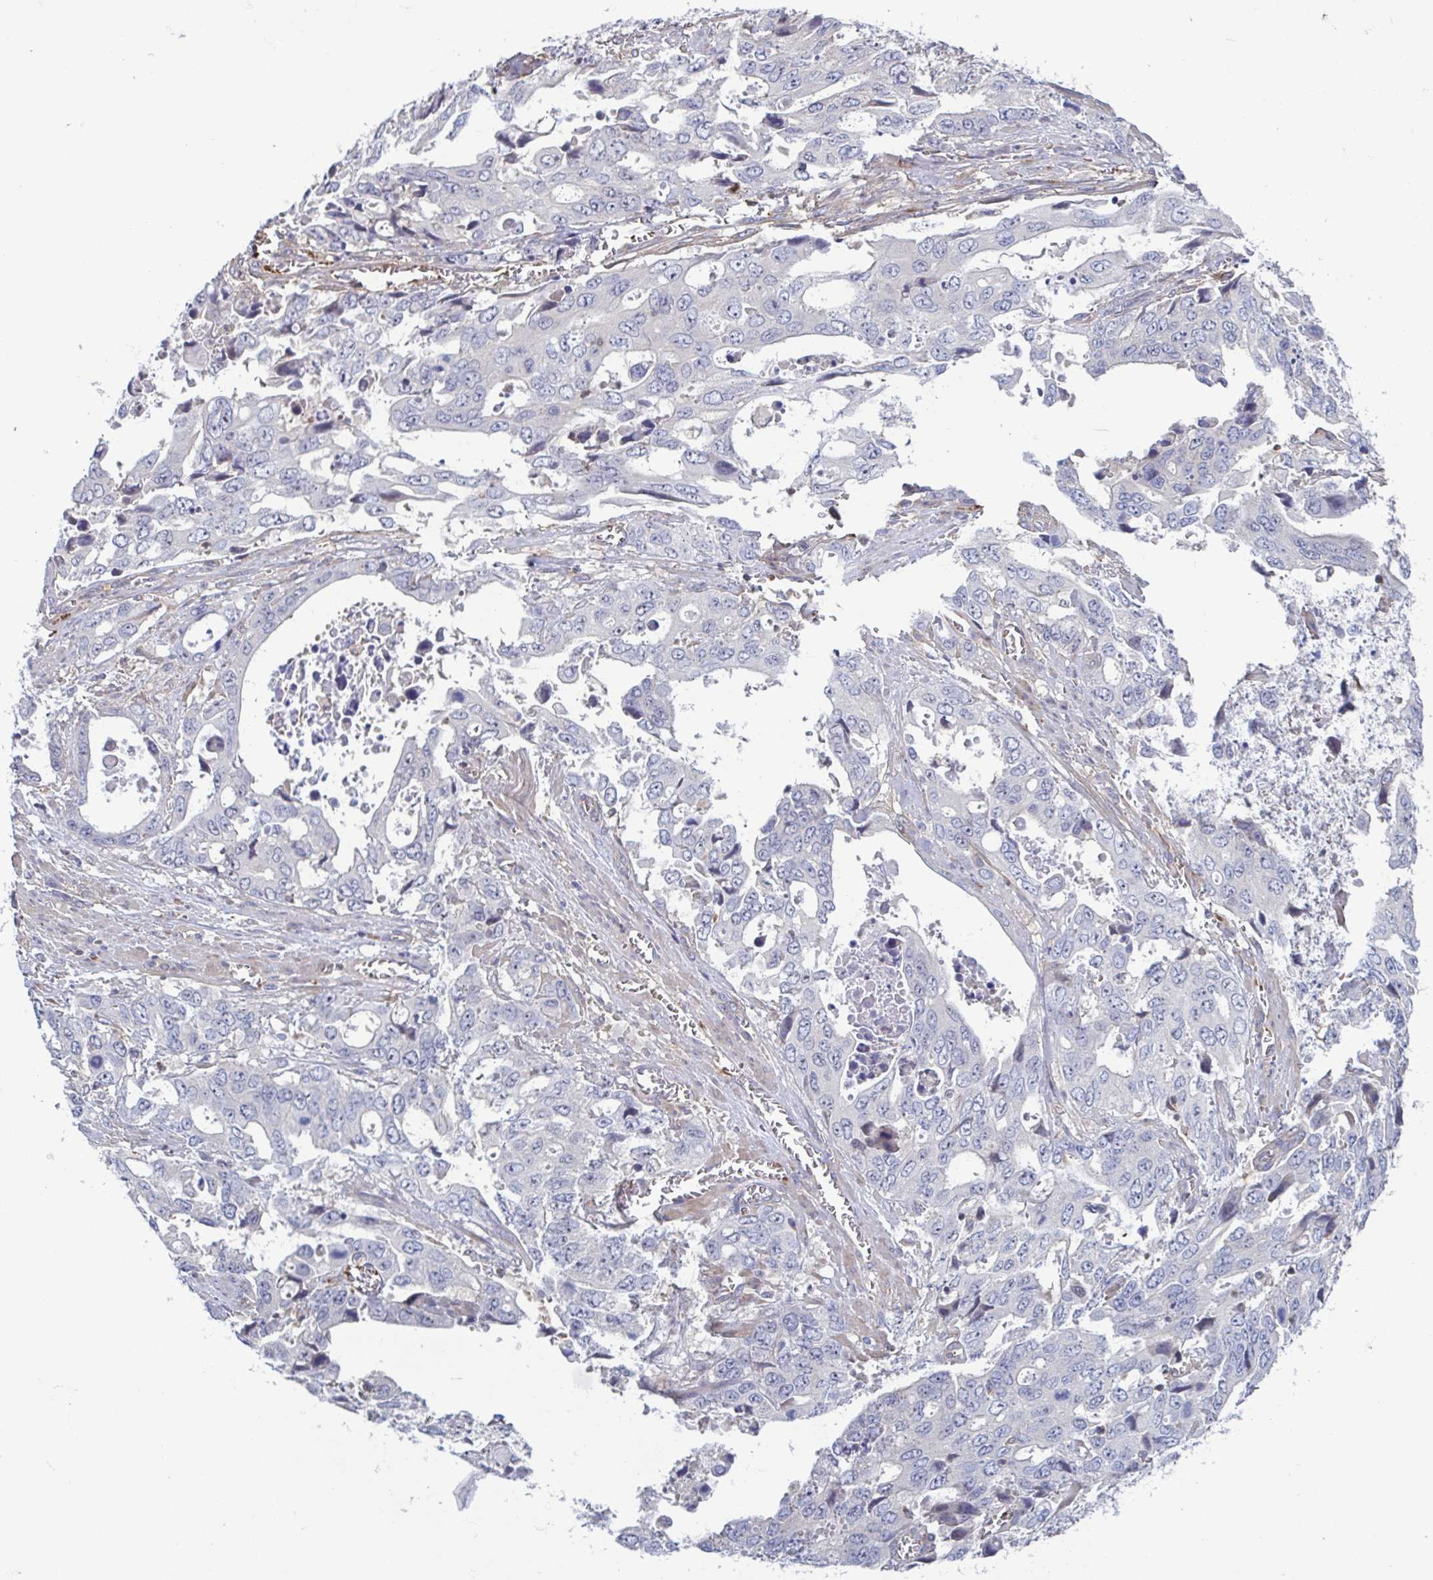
{"staining": {"intensity": "negative", "quantity": "none", "location": "none"}, "tissue": "stomach cancer", "cell_type": "Tumor cells", "image_type": "cancer", "snomed": [{"axis": "morphology", "description": "Adenocarcinoma, NOS"}, {"axis": "topography", "description": "Stomach, upper"}], "caption": "Immunohistochemistry (IHC) histopathology image of neoplastic tissue: human stomach cancer stained with DAB demonstrates no significant protein expression in tumor cells.", "gene": "LRRC38", "patient": {"sex": "male", "age": 74}}